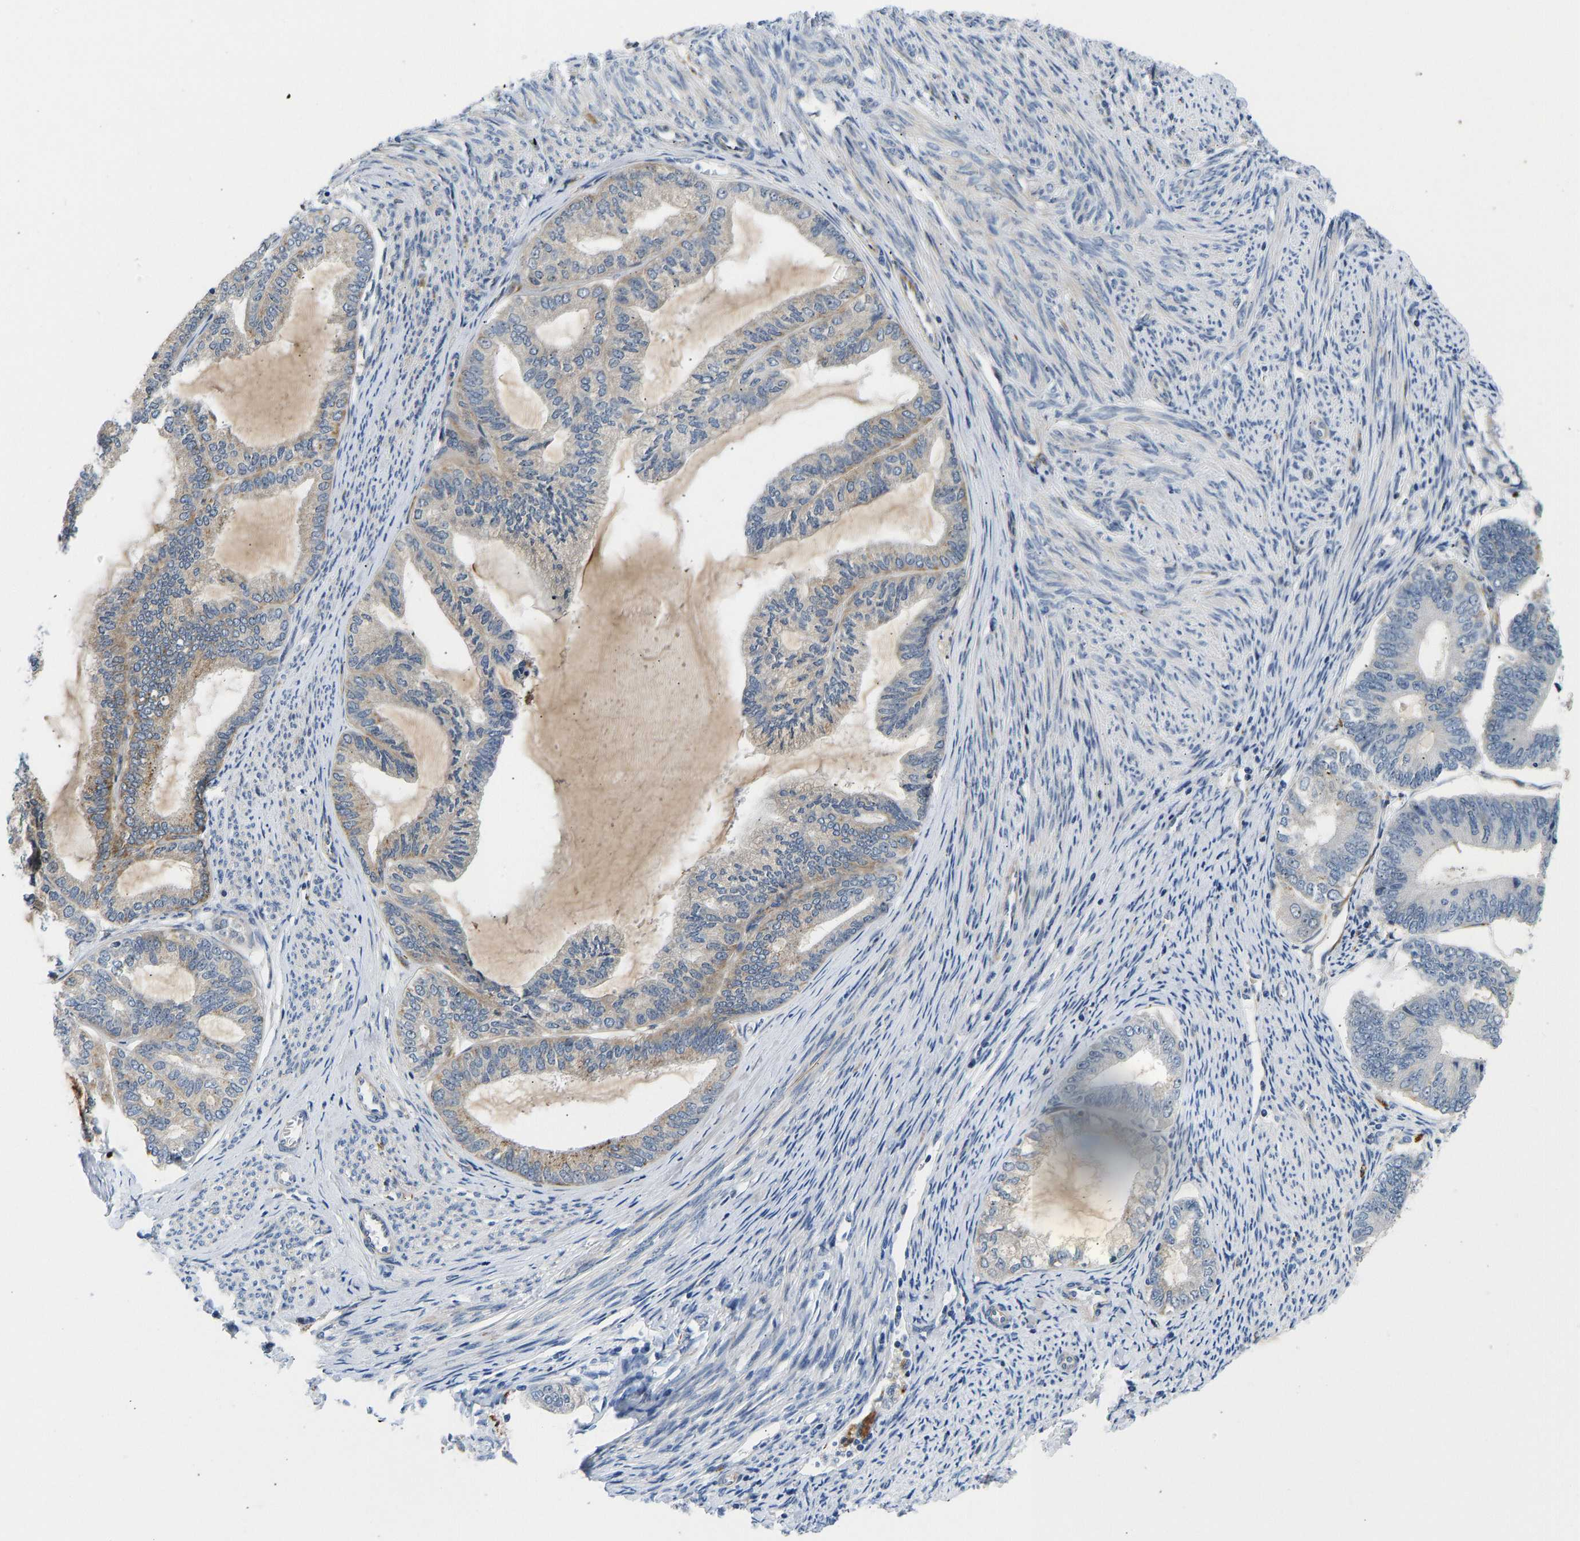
{"staining": {"intensity": "weak", "quantity": "<25%", "location": "cytoplasmic/membranous"}, "tissue": "endometrial cancer", "cell_type": "Tumor cells", "image_type": "cancer", "snomed": [{"axis": "morphology", "description": "Adenocarcinoma, NOS"}, {"axis": "topography", "description": "Endometrium"}], "caption": "Immunohistochemical staining of human endometrial cancer shows no significant positivity in tumor cells.", "gene": "RESF1", "patient": {"sex": "female", "age": 86}}